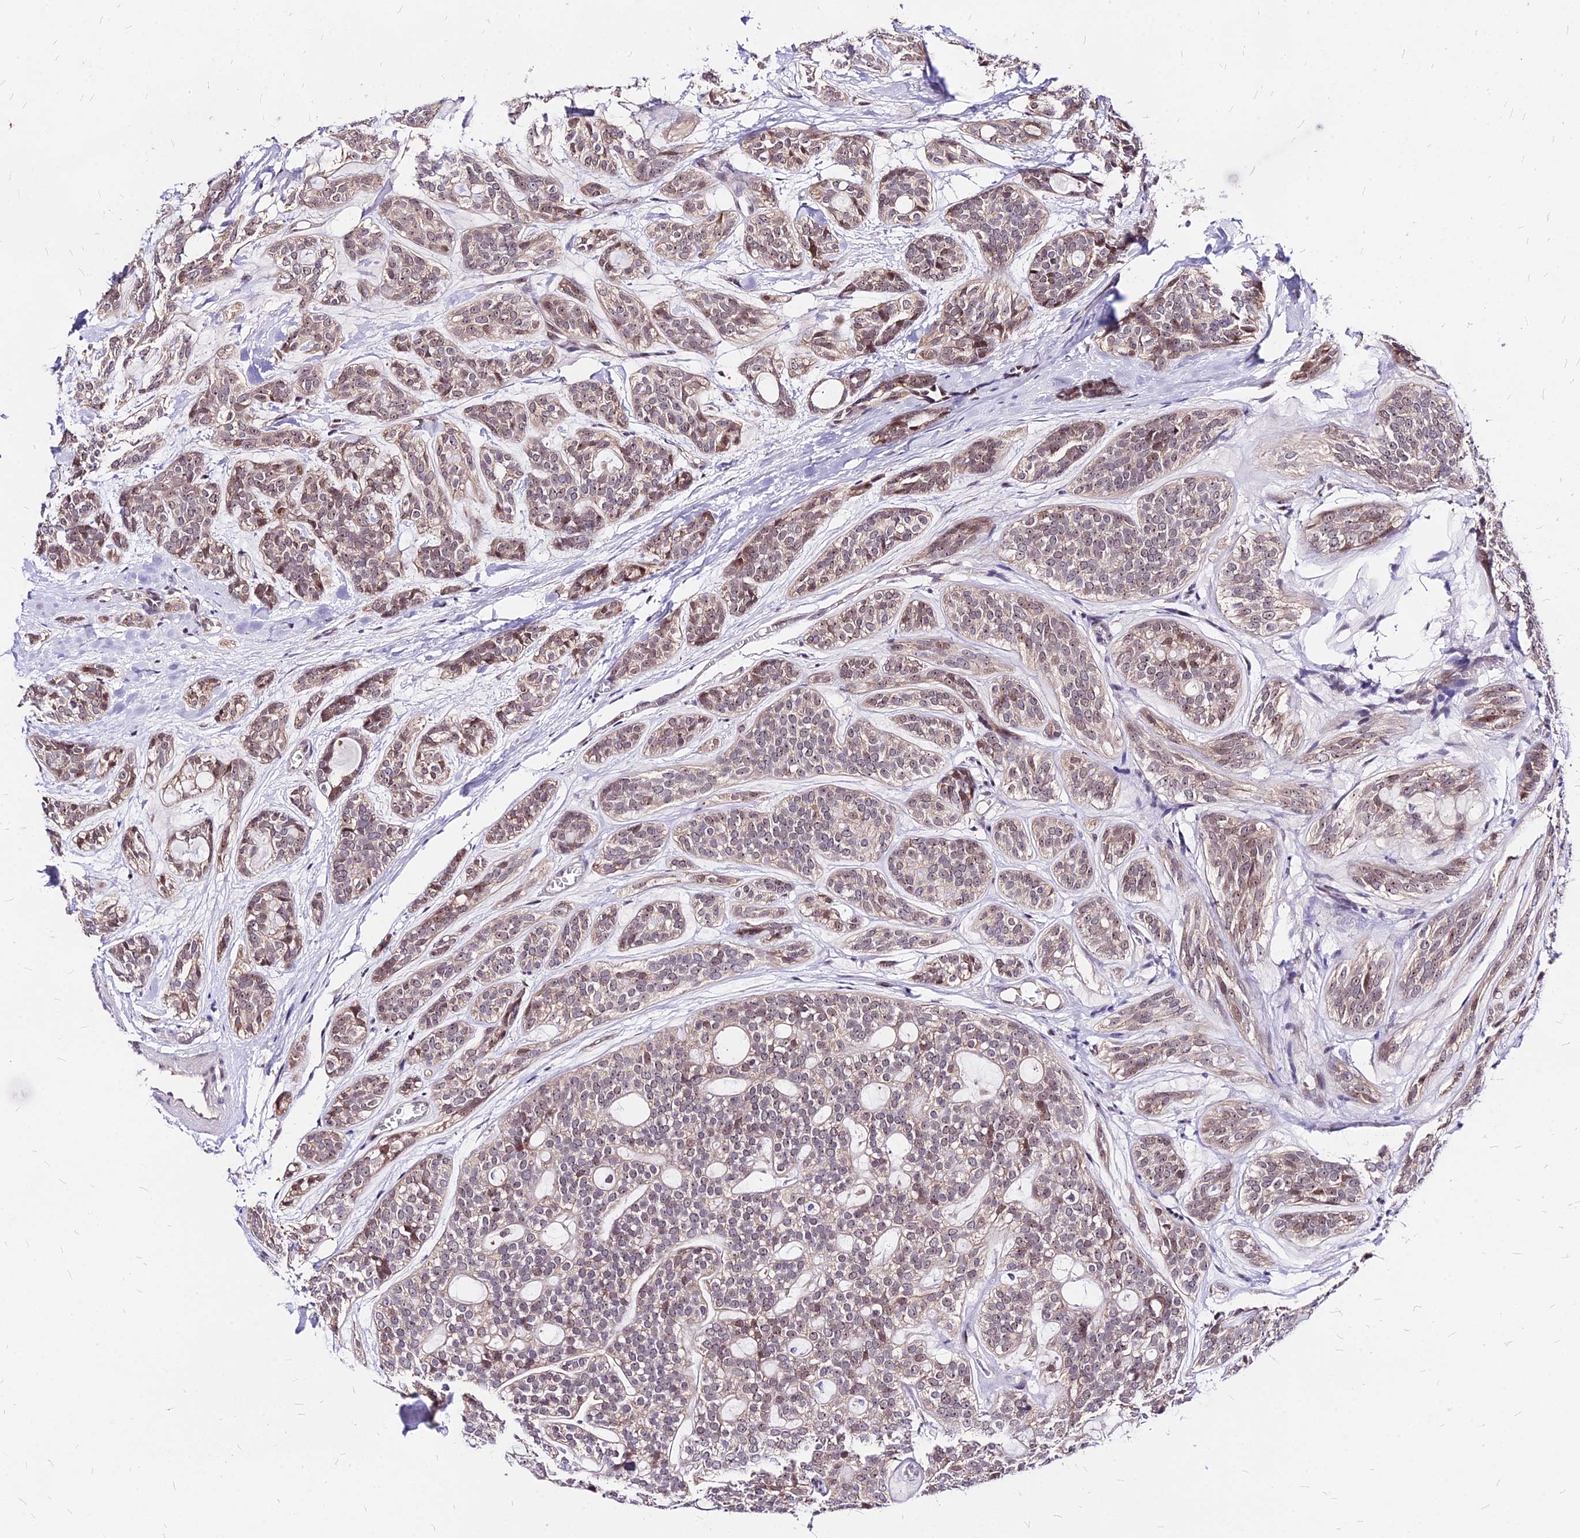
{"staining": {"intensity": "weak", "quantity": "<25%", "location": "nuclear"}, "tissue": "head and neck cancer", "cell_type": "Tumor cells", "image_type": "cancer", "snomed": [{"axis": "morphology", "description": "Adenocarcinoma, NOS"}, {"axis": "topography", "description": "Head-Neck"}], "caption": "Photomicrograph shows no significant protein positivity in tumor cells of head and neck cancer (adenocarcinoma).", "gene": "DDX55", "patient": {"sex": "male", "age": 66}}